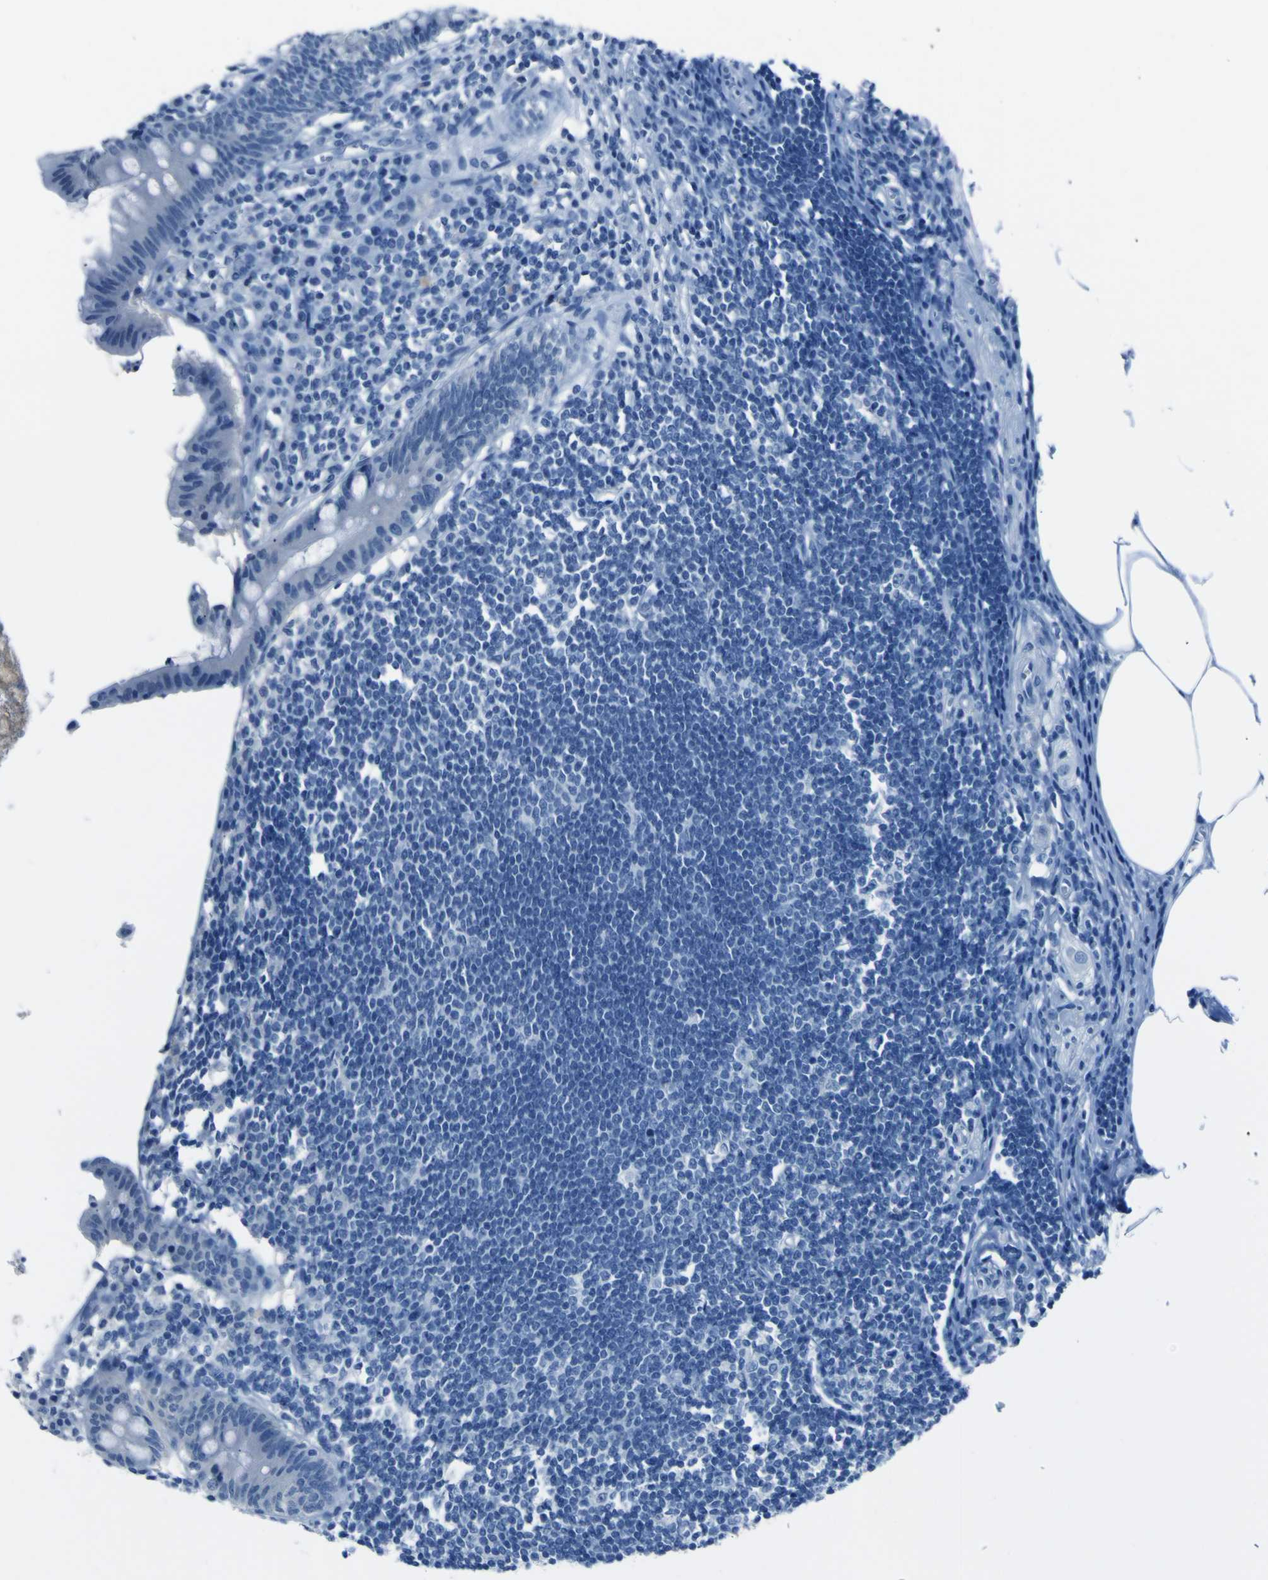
{"staining": {"intensity": "negative", "quantity": "none", "location": "none"}, "tissue": "appendix", "cell_type": "Glandular cells", "image_type": "normal", "snomed": [{"axis": "morphology", "description": "Normal tissue, NOS"}, {"axis": "topography", "description": "Appendix"}], "caption": "This is a micrograph of immunohistochemistry (IHC) staining of unremarkable appendix, which shows no expression in glandular cells.", "gene": "PHKG1", "patient": {"sex": "female", "age": 50}}